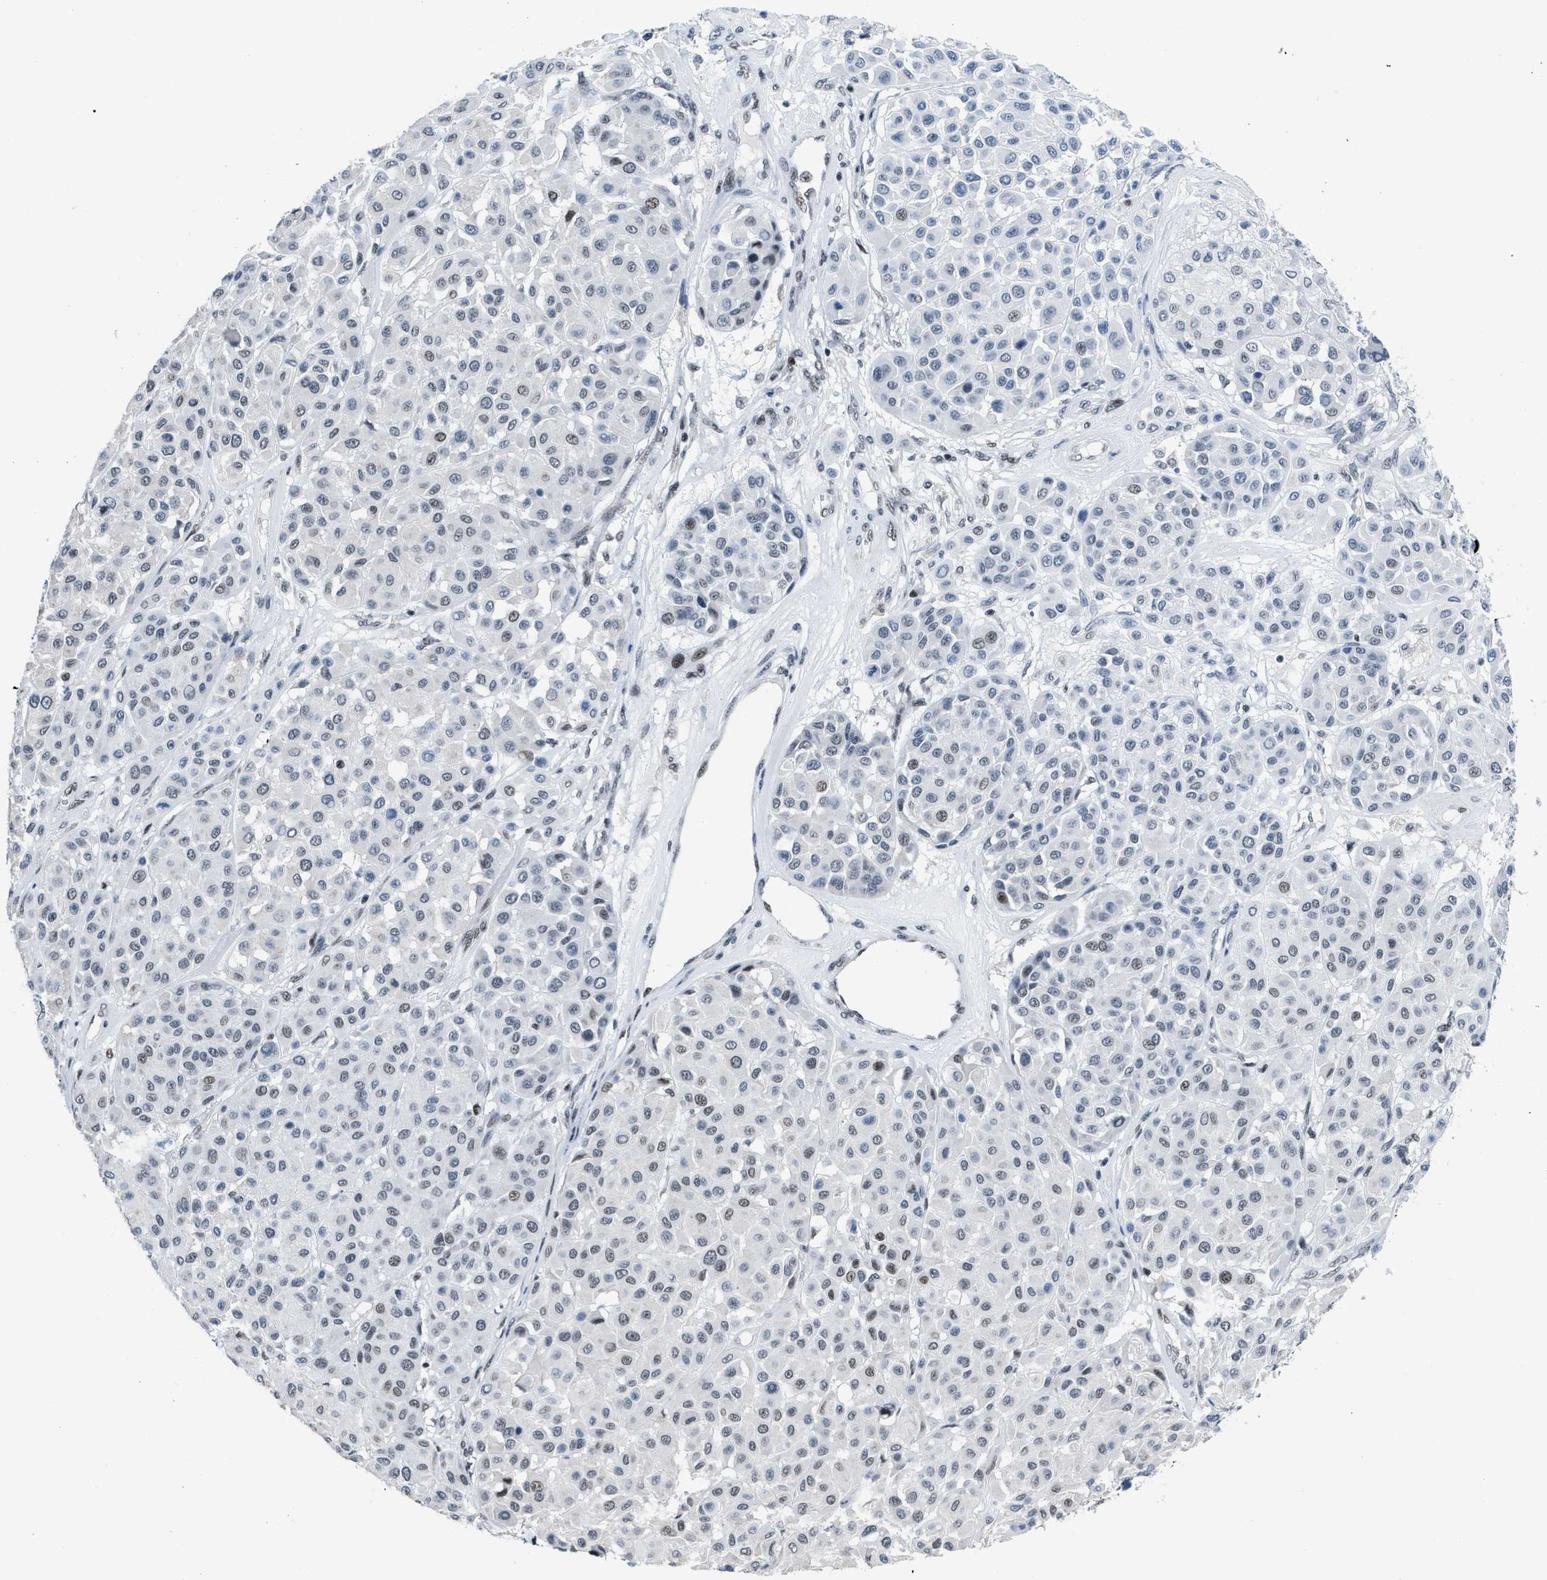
{"staining": {"intensity": "weak", "quantity": "<25%", "location": "nuclear"}, "tissue": "melanoma", "cell_type": "Tumor cells", "image_type": "cancer", "snomed": [{"axis": "morphology", "description": "Malignant melanoma, Metastatic site"}, {"axis": "topography", "description": "Soft tissue"}], "caption": "An immunohistochemistry (IHC) histopathology image of malignant melanoma (metastatic site) is shown. There is no staining in tumor cells of malignant melanoma (metastatic site).", "gene": "TERF2IP", "patient": {"sex": "male", "age": 41}}